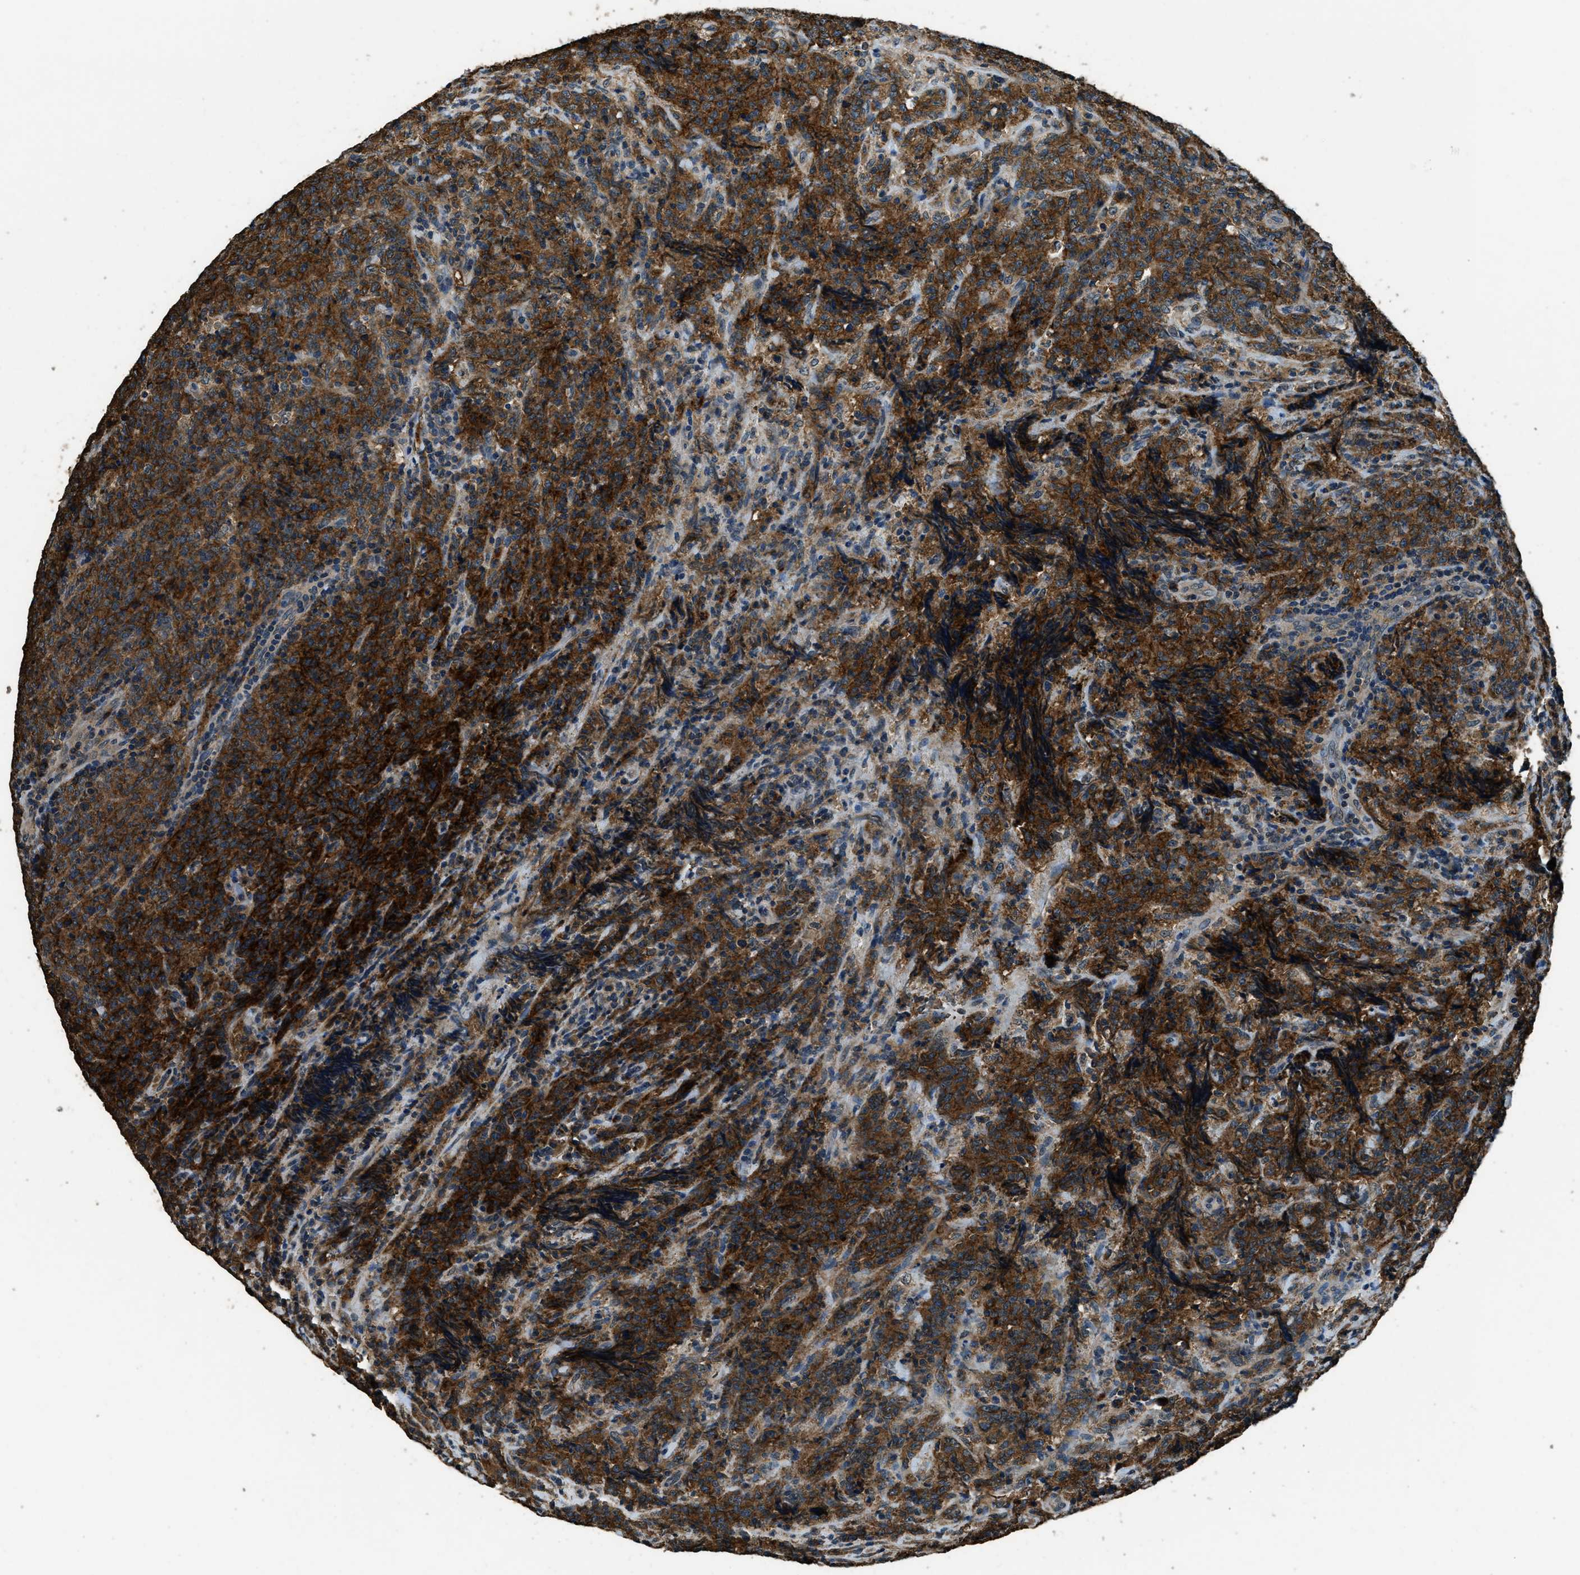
{"staining": {"intensity": "moderate", "quantity": "25%-75%", "location": "cytoplasmic/membranous"}, "tissue": "lymphoma", "cell_type": "Tumor cells", "image_type": "cancer", "snomed": [{"axis": "morphology", "description": "Malignant lymphoma, non-Hodgkin's type, High grade"}, {"axis": "topography", "description": "Tonsil"}], "caption": "Immunohistochemical staining of lymphoma shows medium levels of moderate cytoplasmic/membranous expression in approximately 25%-75% of tumor cells. The staining was performed using DAB to visualize the protein expression in brown, while the nuclei were stained in blue with hematoxylin (Magnification: 20x).", "gene": "SALL3", "patient": {"sex": "female", "age": 36}}